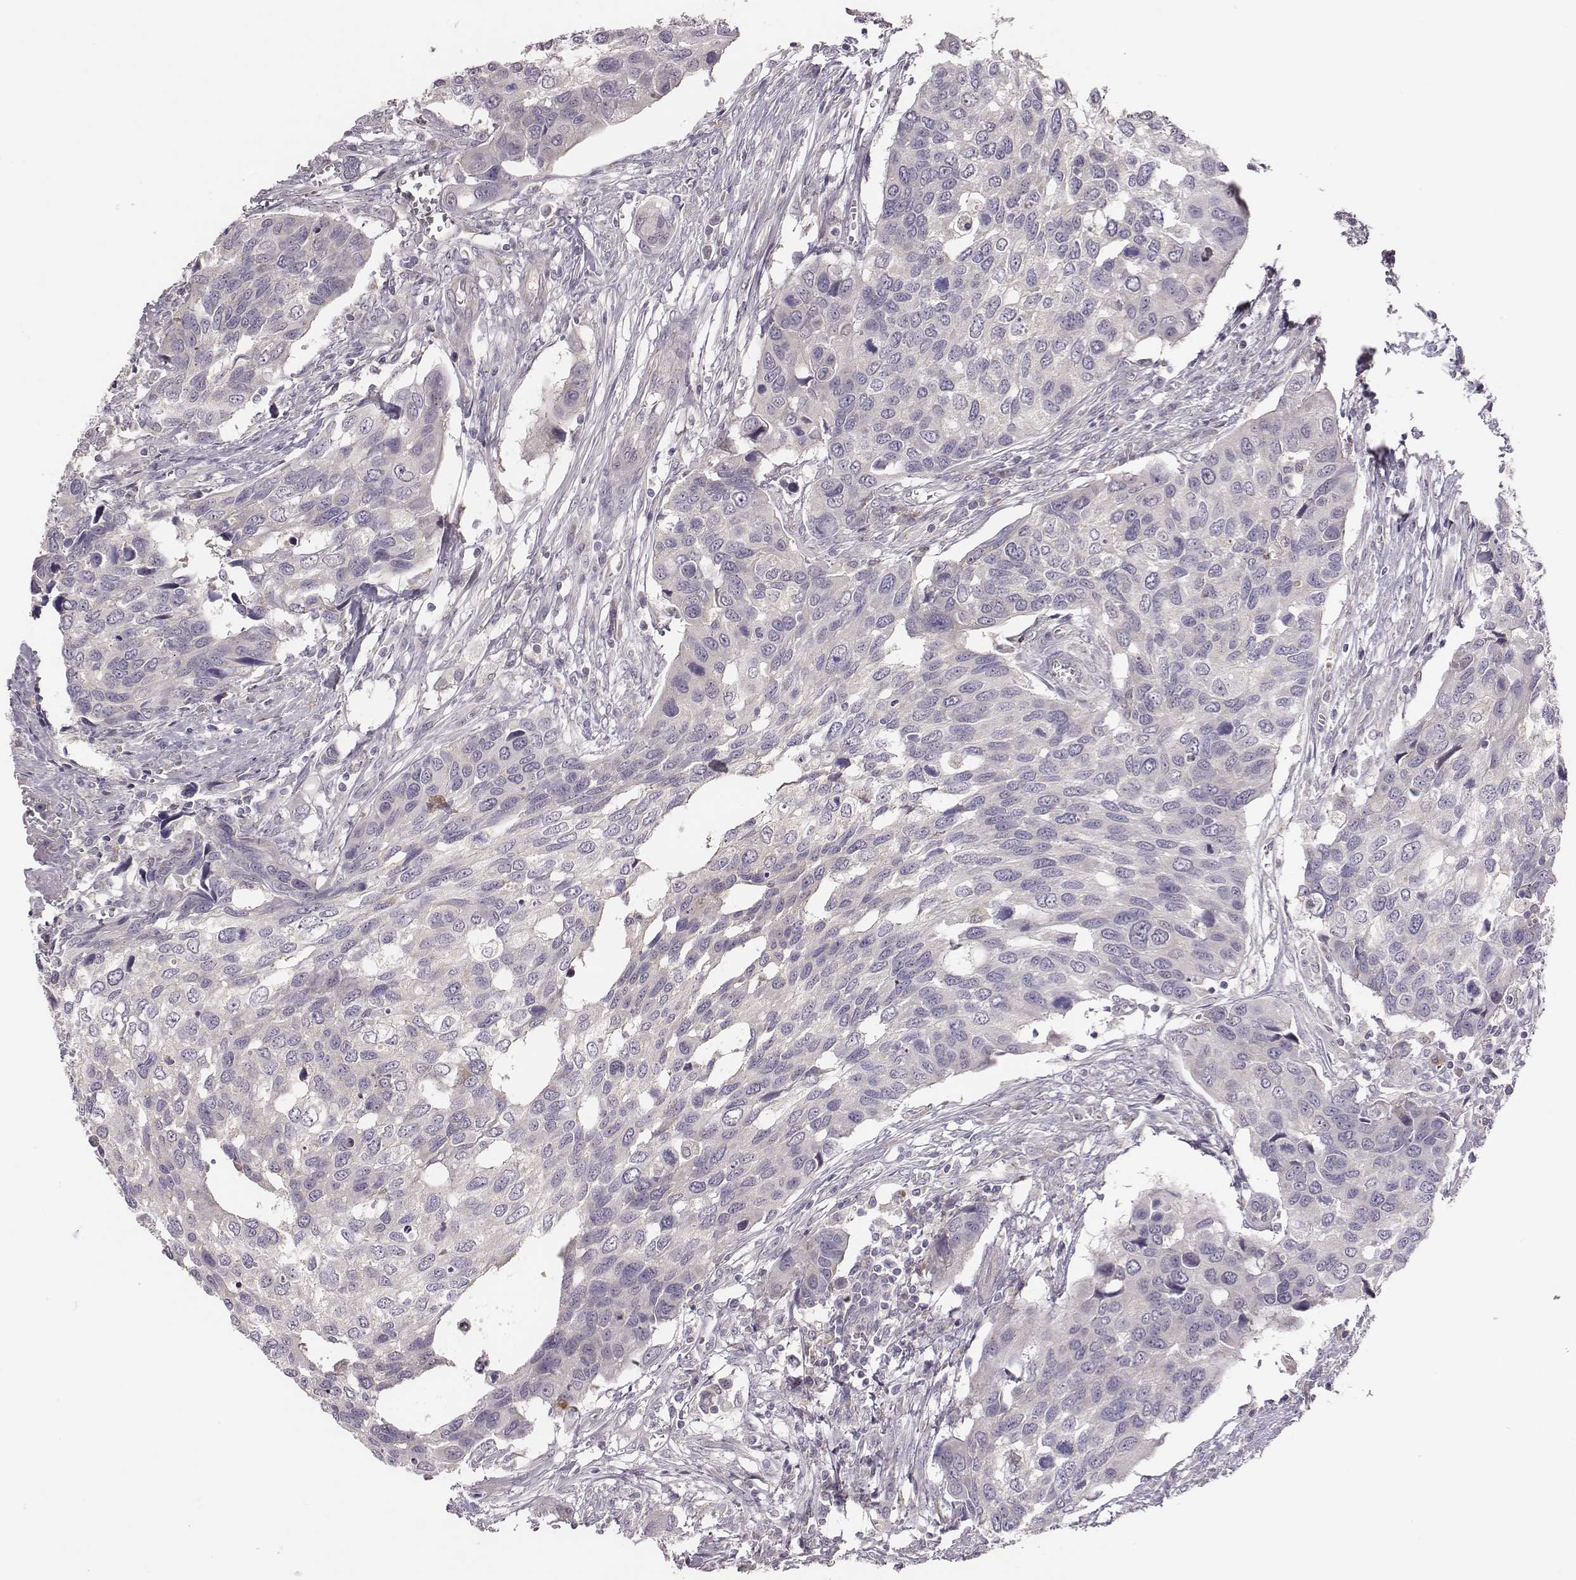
{"staining": {"intensity": "negative", "quantity": "none", "location": "none"}, "tissue": "urothelial cancer", "cell_type": "Tumor cells", "image_type": "cancer", "snomed": [{"axis": "morphology", "description": "Urothelial carcinoma, High grade"}, {"axis": "topography", "description": "Urinary bladder"}], "caption": "DAB immunohistochemical staining of human urothelial carcinoma (high-grade) displays no significant positivity in tumor cells.", "gene": "KMO", "patient": {"sex": "male", "age": 60}}